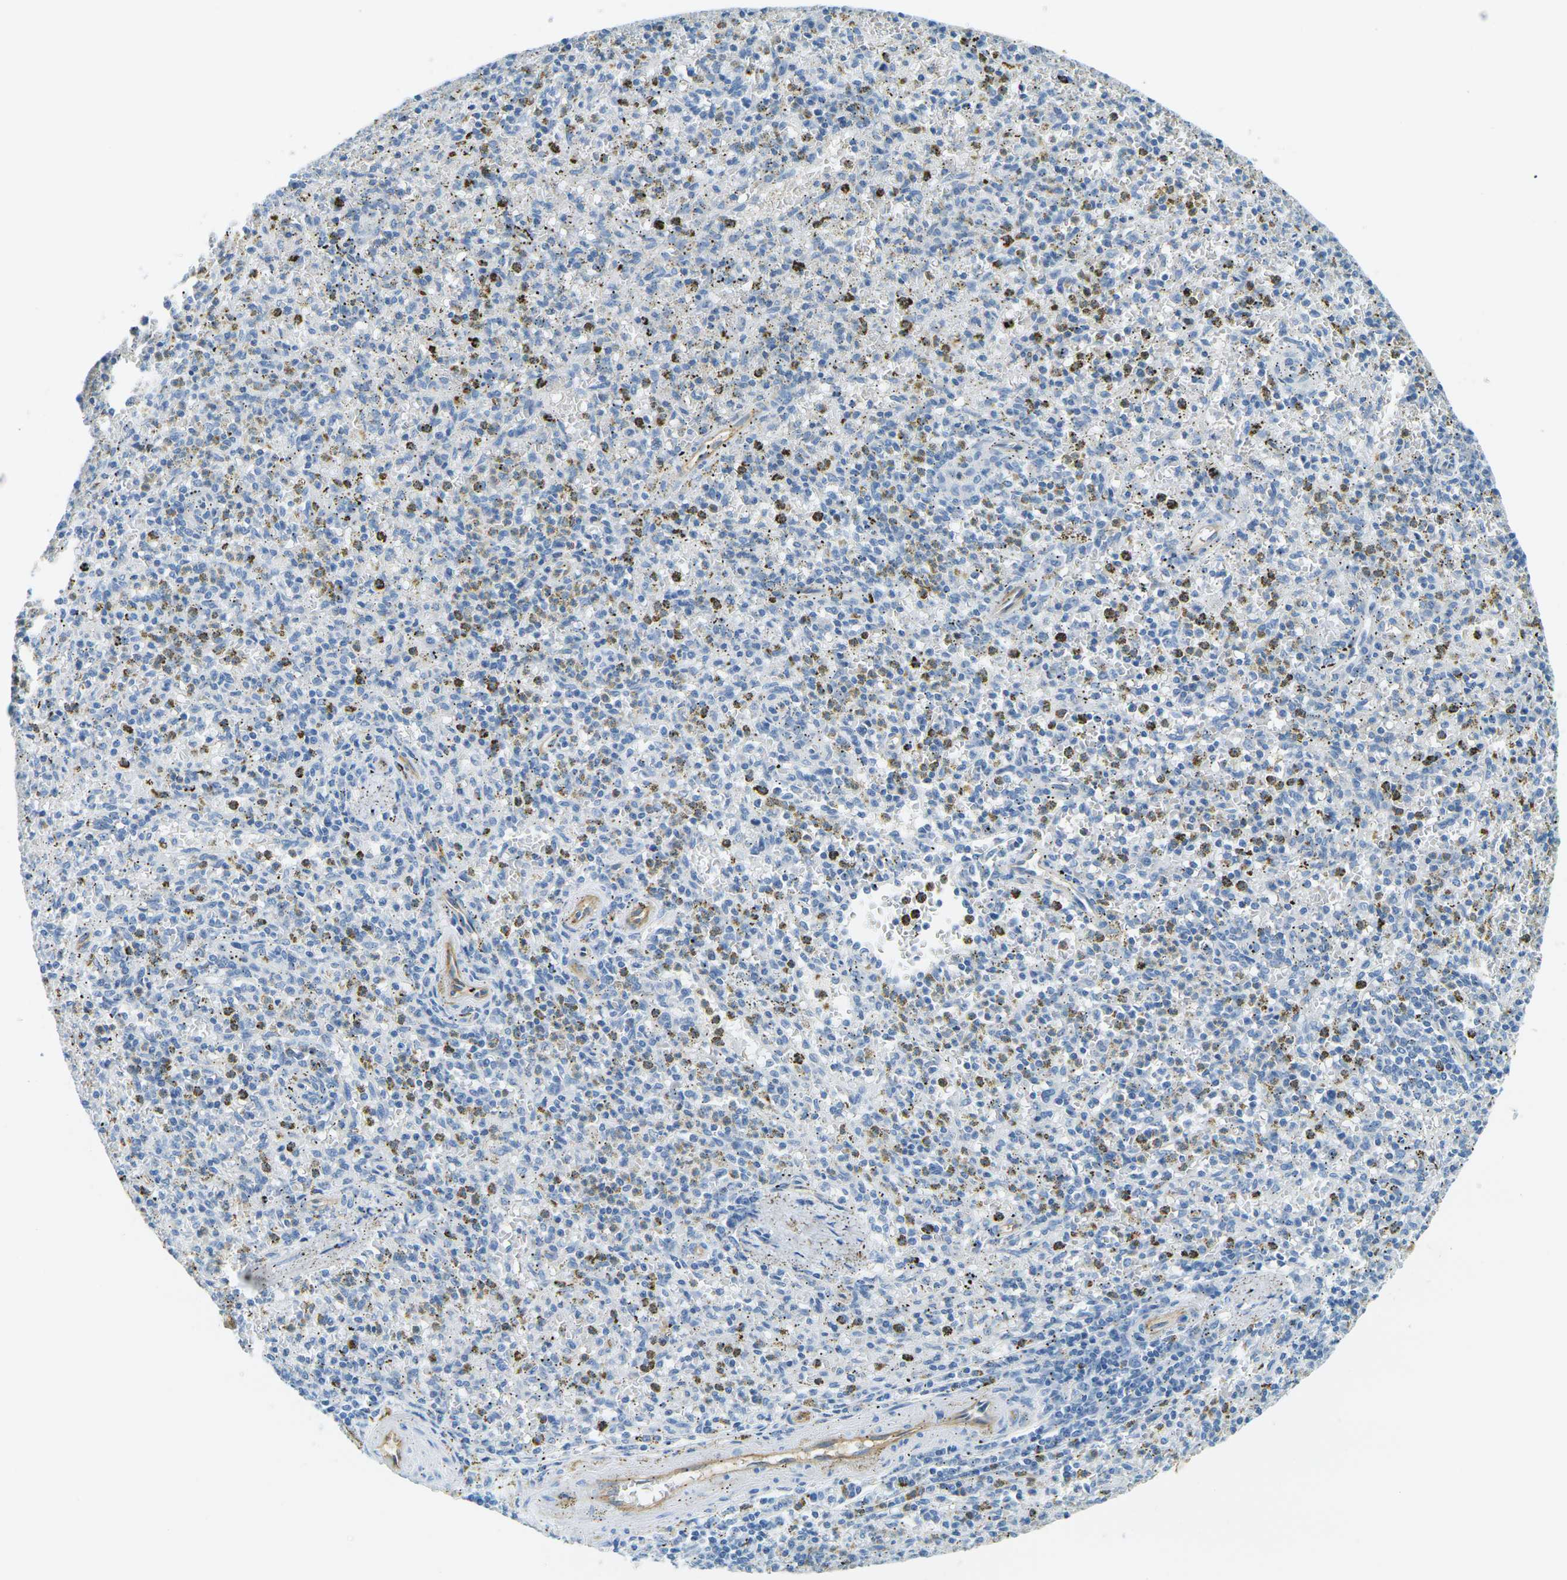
{"staining": {"intensity": "negative", "quantity": "none", "location": "none"}, "tissue": "spleen", "cell_type": "Cells in red pulp", "image_type": "normal", "snomed": [{"axis": "morphology", "description": "Normal tissue, NOS"}, {"axis": "topography", "description": "Spleen"}], "caption": "The micrograph displays no staining of cells in red pulp in unremarkable spleen.", "gene": "OCLN", "patient": {"sex": "male", "age": 72}}